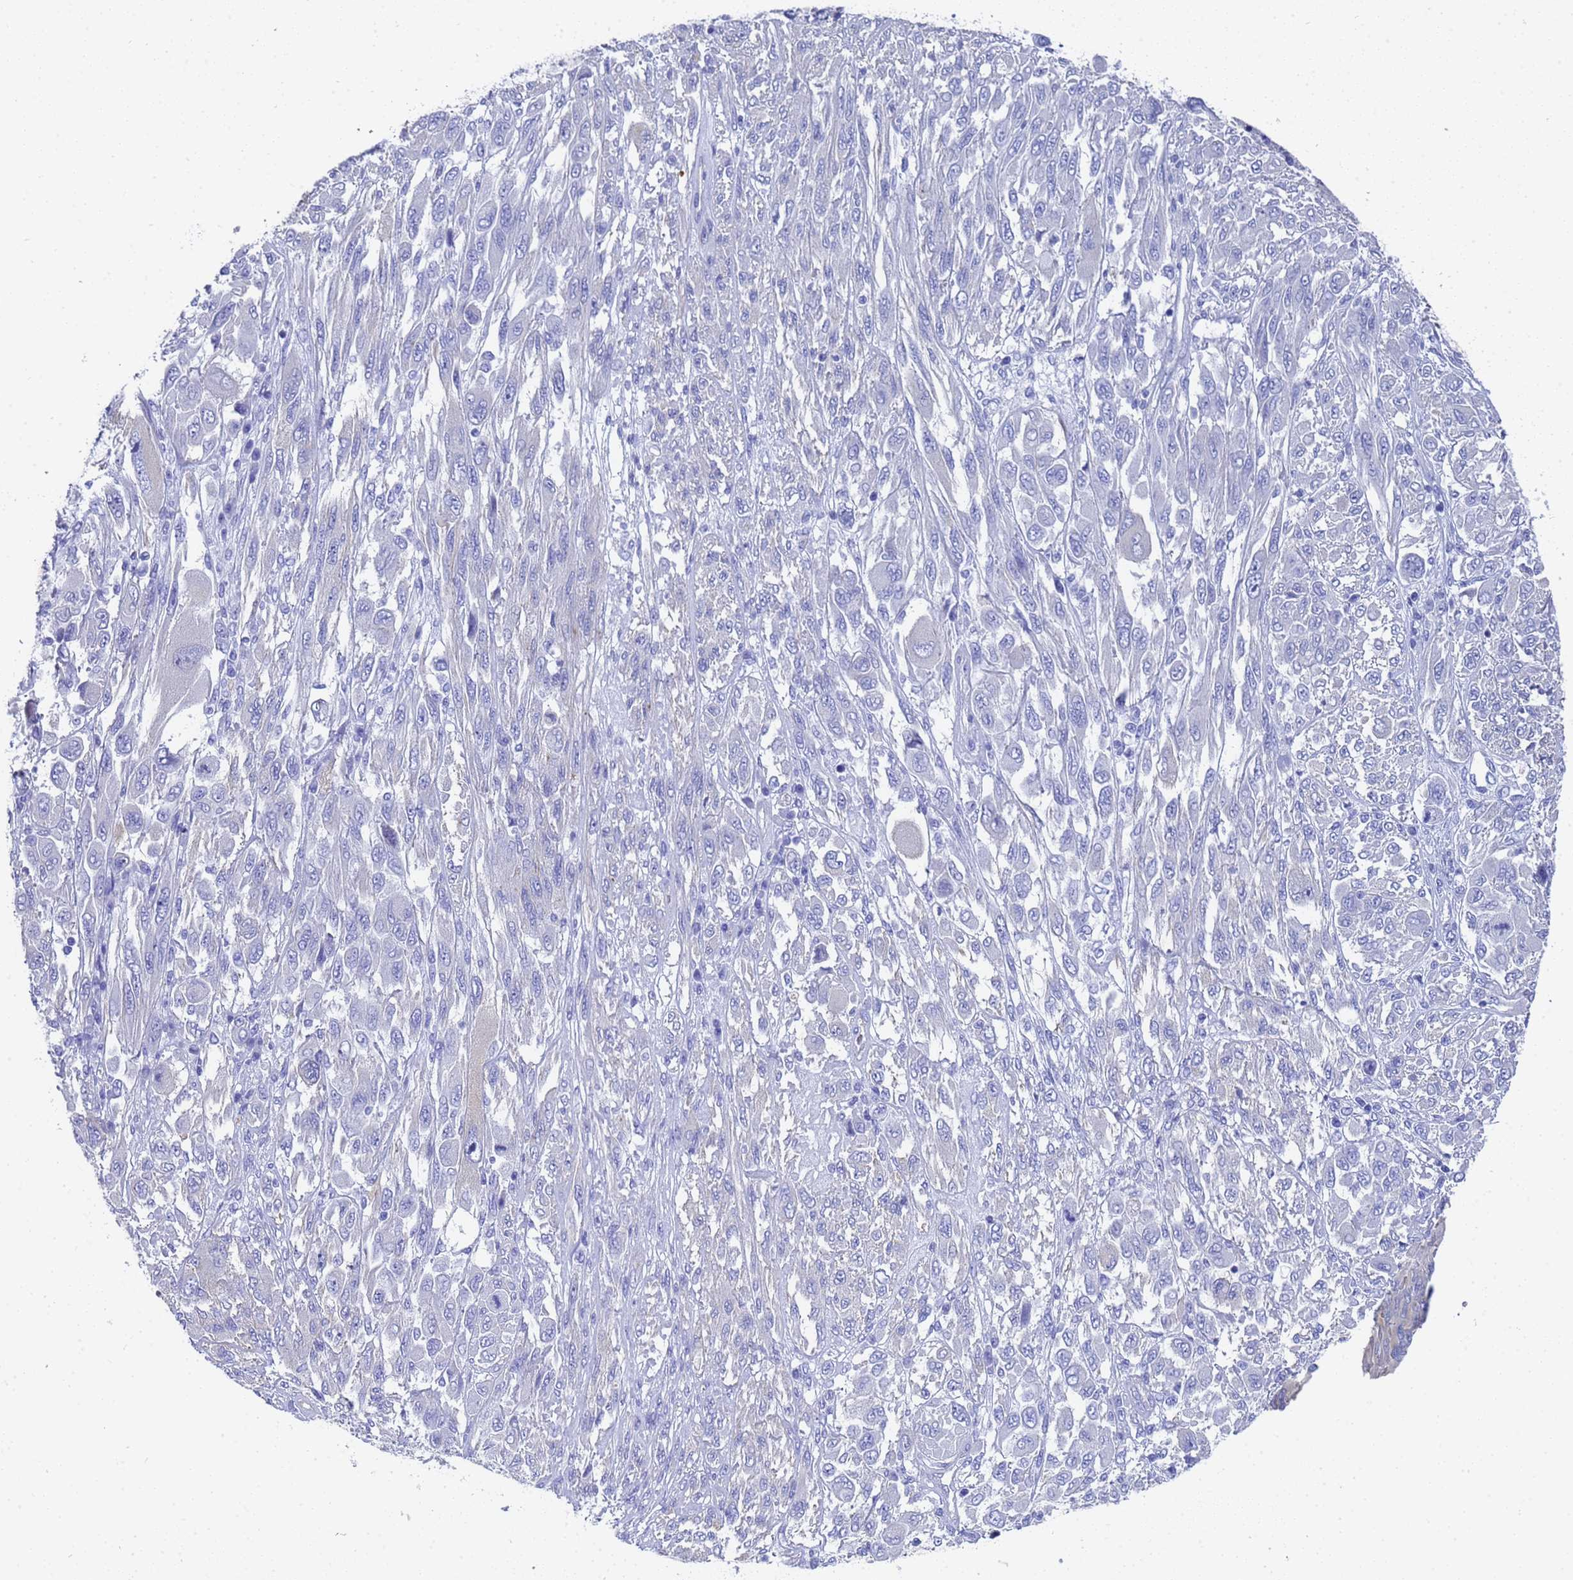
{"staining": {"intensity": "negative", "quantity": "none", "location": "none"}, "tissue": "melanoma", "cell_type": "Tumor cells", "image_type": "cancer", "snomed": [{"axis": "morphology", "description": "Malignant melanoma, NOS"}, {"axis": "topography", "description": "Skin"}], "caption": "This is an IHC photomicrograph of melanoma. There is no staining in tumor cells.", "gene": "TUBB1", "patient": {"sex": "female", "age": 91}}